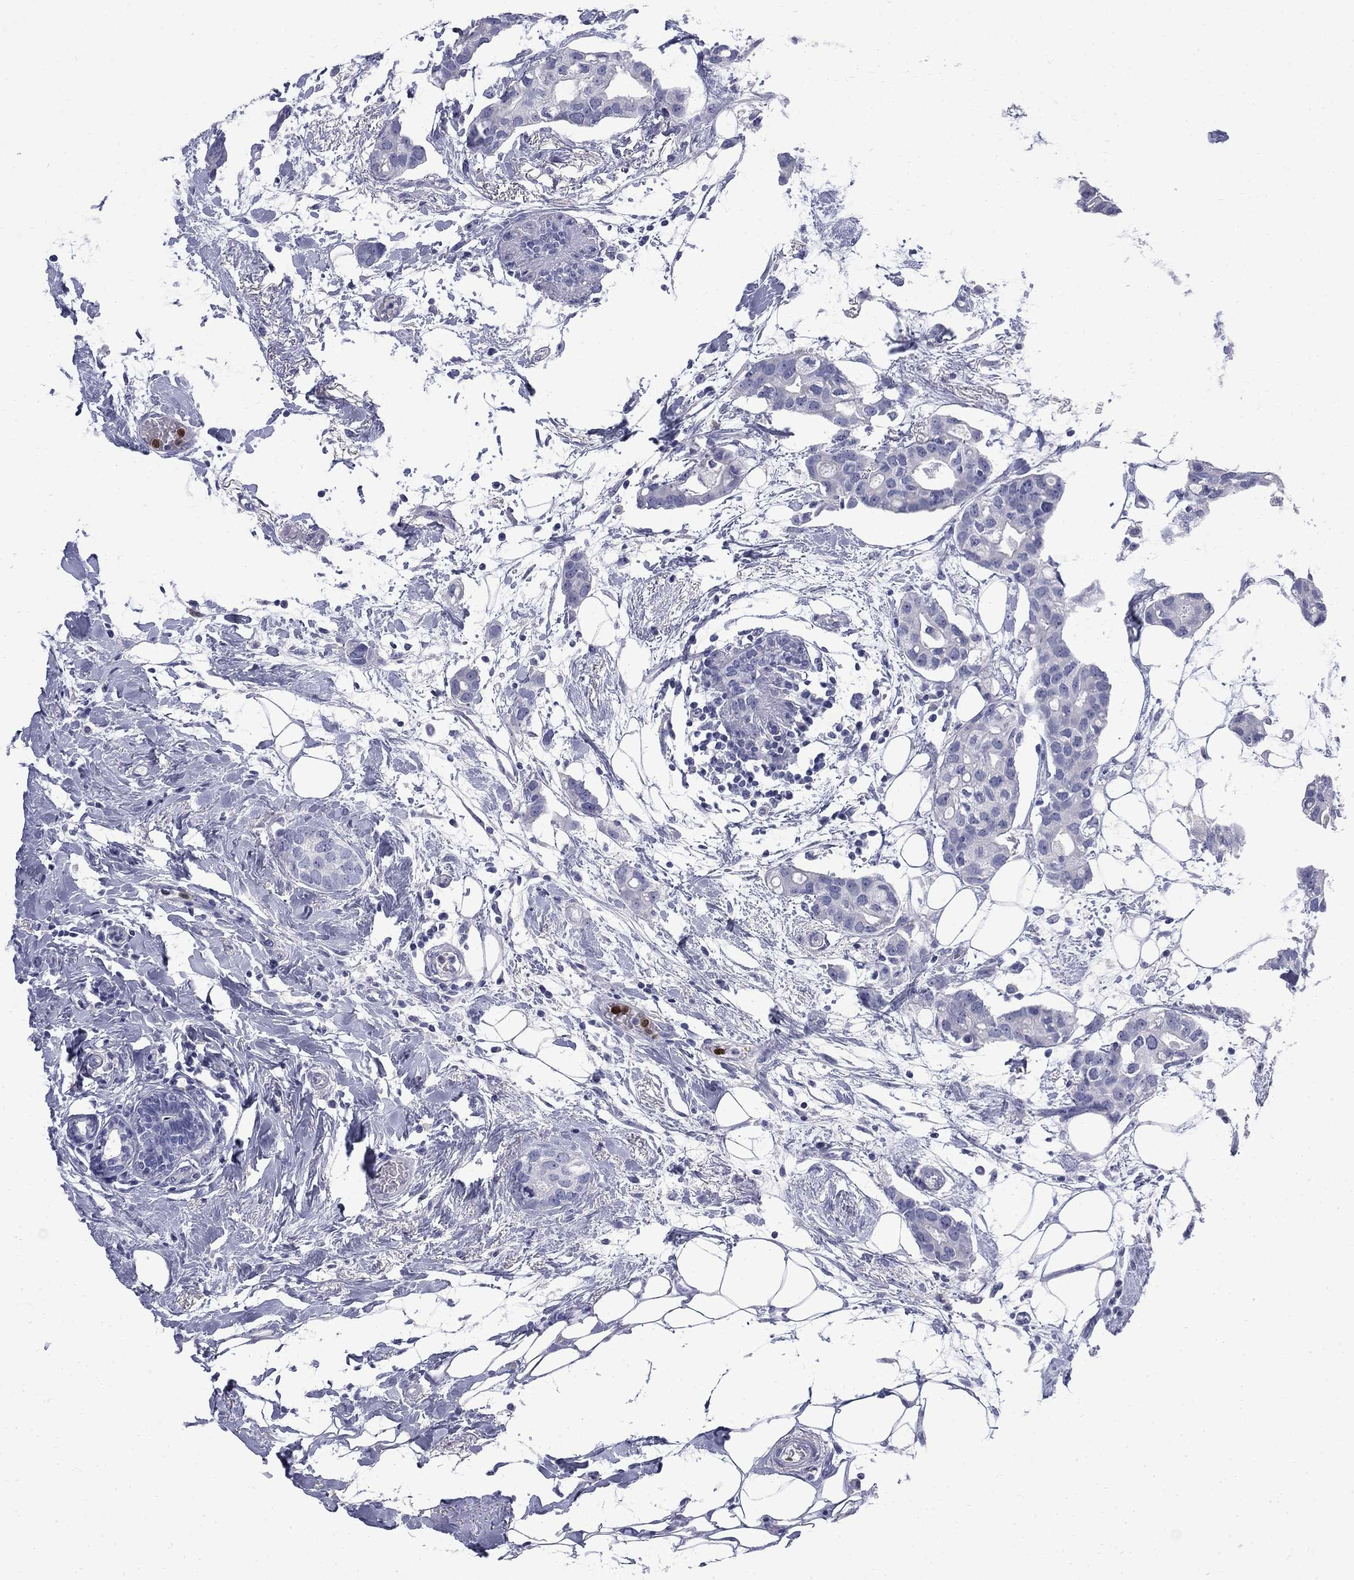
{"staining": {"intensity": "negative", "quantity": "none", "location": "none"}, "tissue": "breast cancer", "cell_type": "Tumor cells", "image_type": "cancer", "snomed": [{"axis": "morphology", "description": "Duct carcinoma"}, {"axis": "topography", "description": "Breast"}], "caption": "Immunohistochemistry (IHC) of human breast cancer reveals no positivity in tumor cells.", "gene": "SERPINB2", "patient": {"sex": "female", "age": 83}}